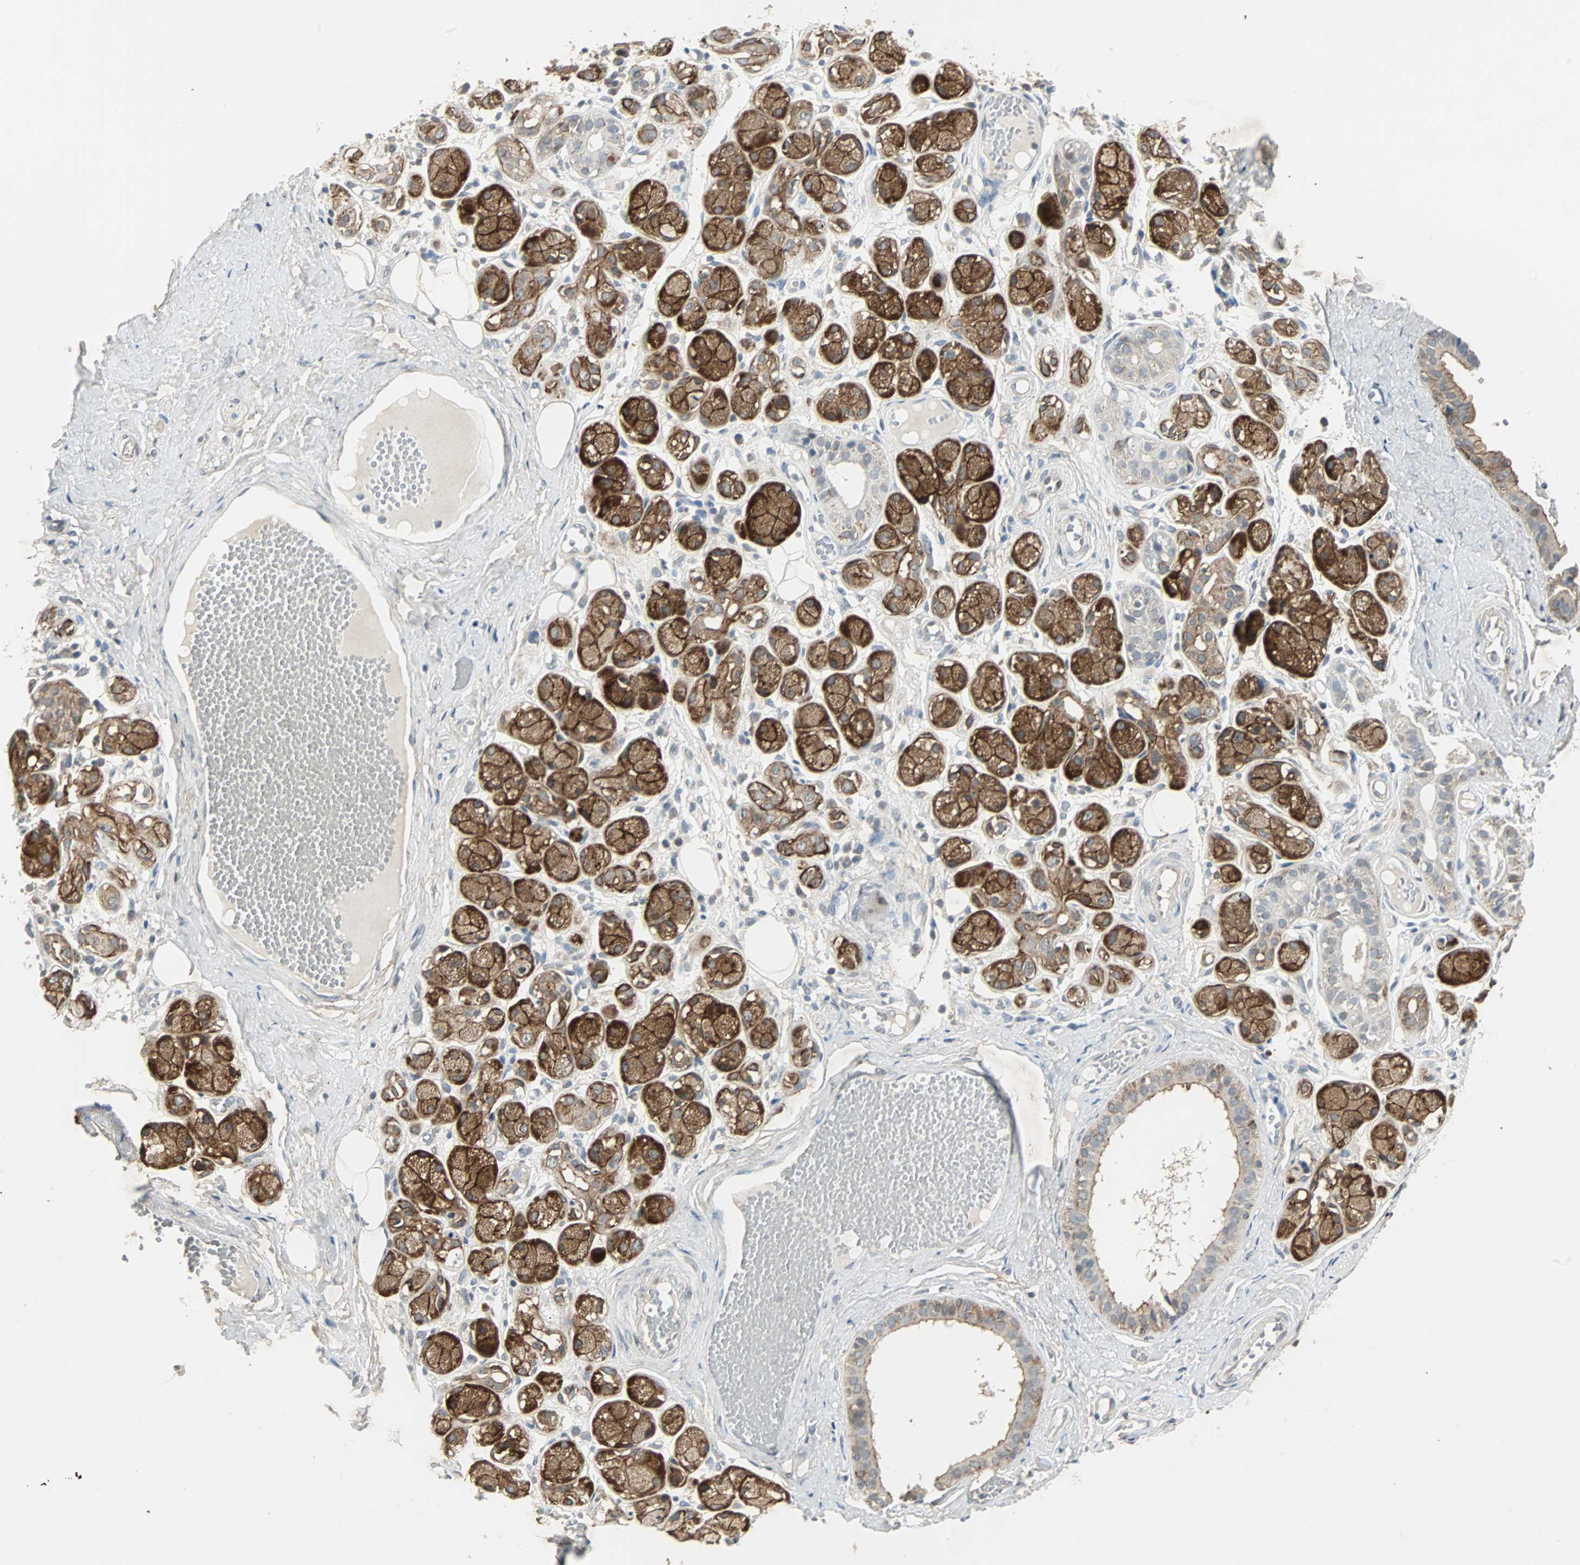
{"staining": {"intensity": "weak", "quantity": "<25%", "location": "cytoplasmic/membranous"}, "tissue": "adipose tissue", "cell_type": "Adipocytes", "image_type": "normal", "snomed": [{"axis": "morphology", "description": "Normal tissue, NOS"}, {"axis": "morphology", "description": "Inflammation, NOS"}, {"axis": "topography", "description": "Vascular tissue"}, {"axis": "topography", "description": "Salivary gland"}], "caption": "This is an immunohistochemistry (IHC) photomicrograph of benign adipose tissue. There is no staining in adipocytes.", "gene": "CMC2", "patient": {"sex": "female", "age": 75}}